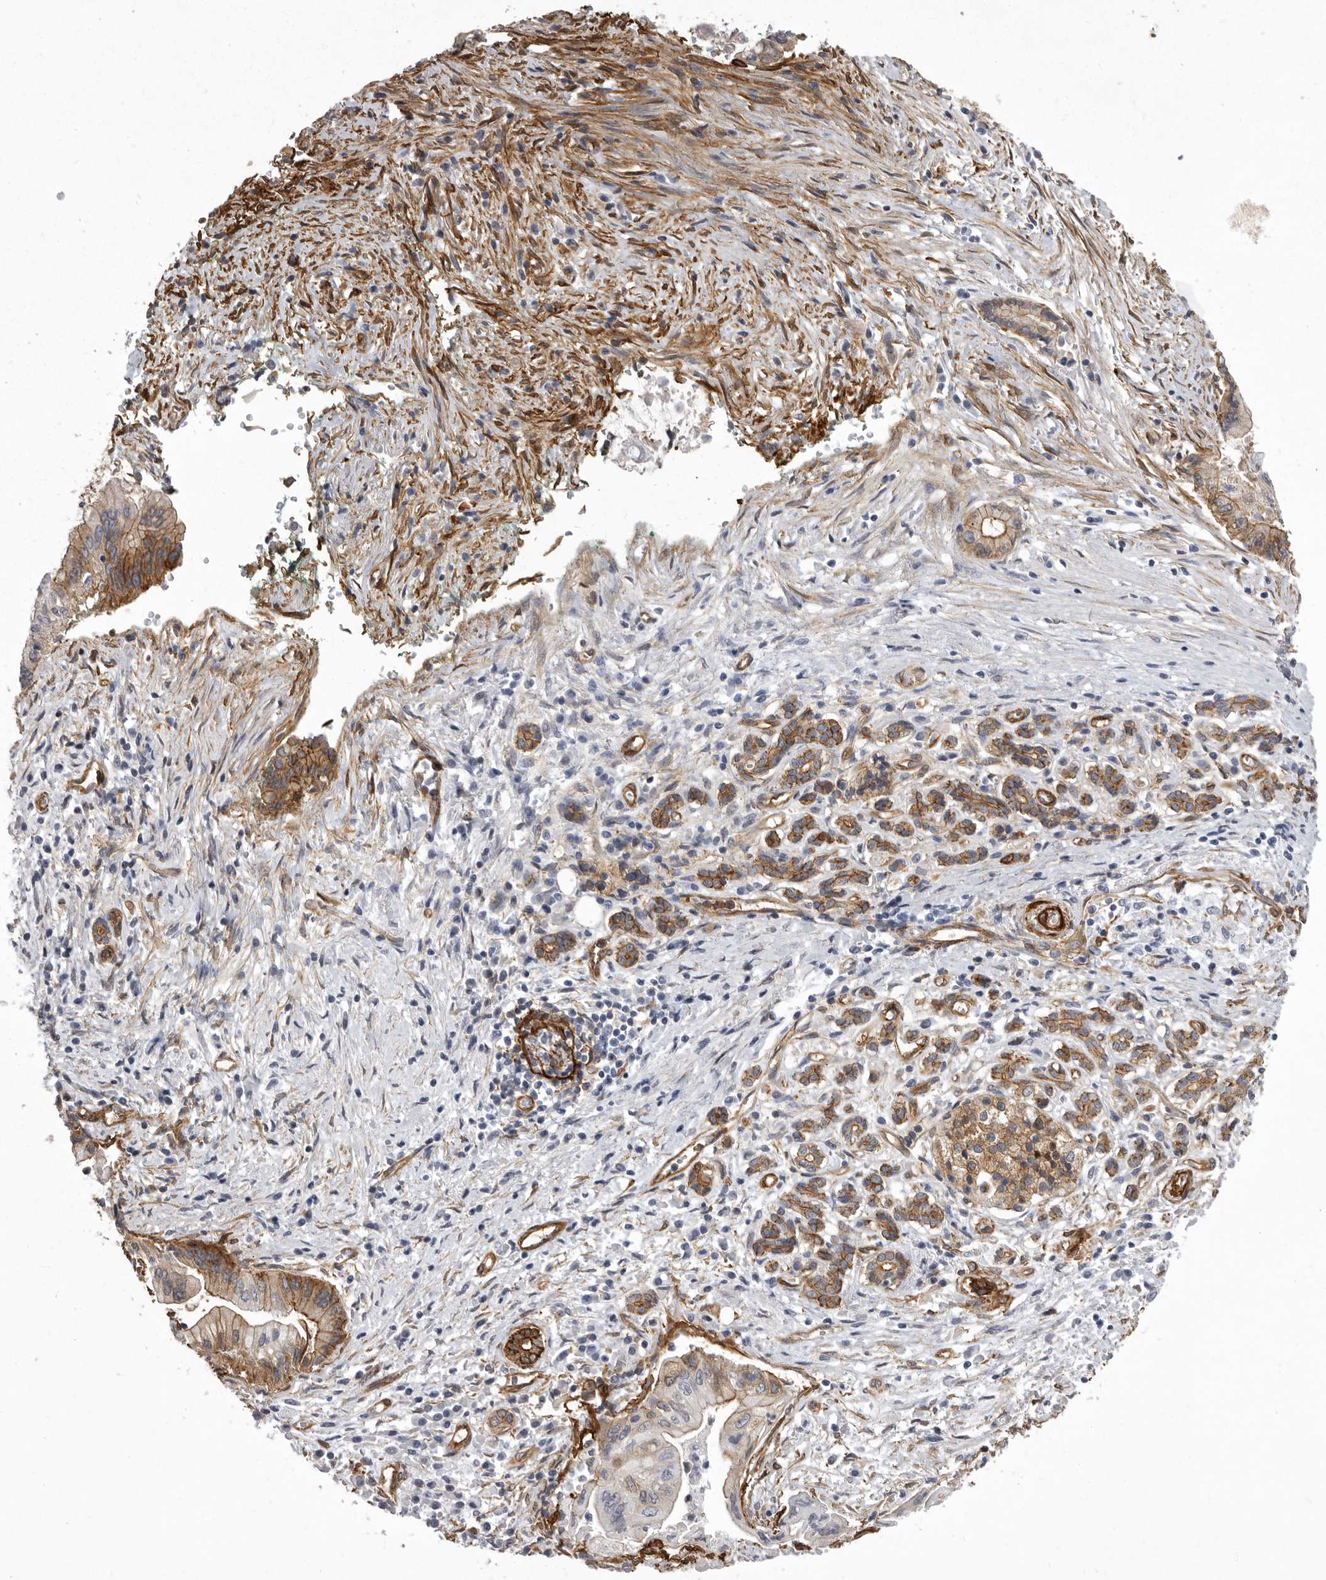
{"staining": {"intensity": "moderate", "quantity": "25%-75%", "location": "cytoplasmic/membranous"}, "tissue": "pancreatic cancer", "cell_type": "Tumor cells", "image_type": "cancer", "snomed": [{"axis": "morphology", "description": "Adenocarcinoma, NOS"}, {"axis": "topography", "description": "Pancreas"}], "caption": "Tumor cells reveal medium levels of moderate cytoplasmic/membranous positivity in approximately 25%-75% of cells in pancreatic cancer.", "gene": "ENAH", "patient": {"sex": "male", "age": 78}}